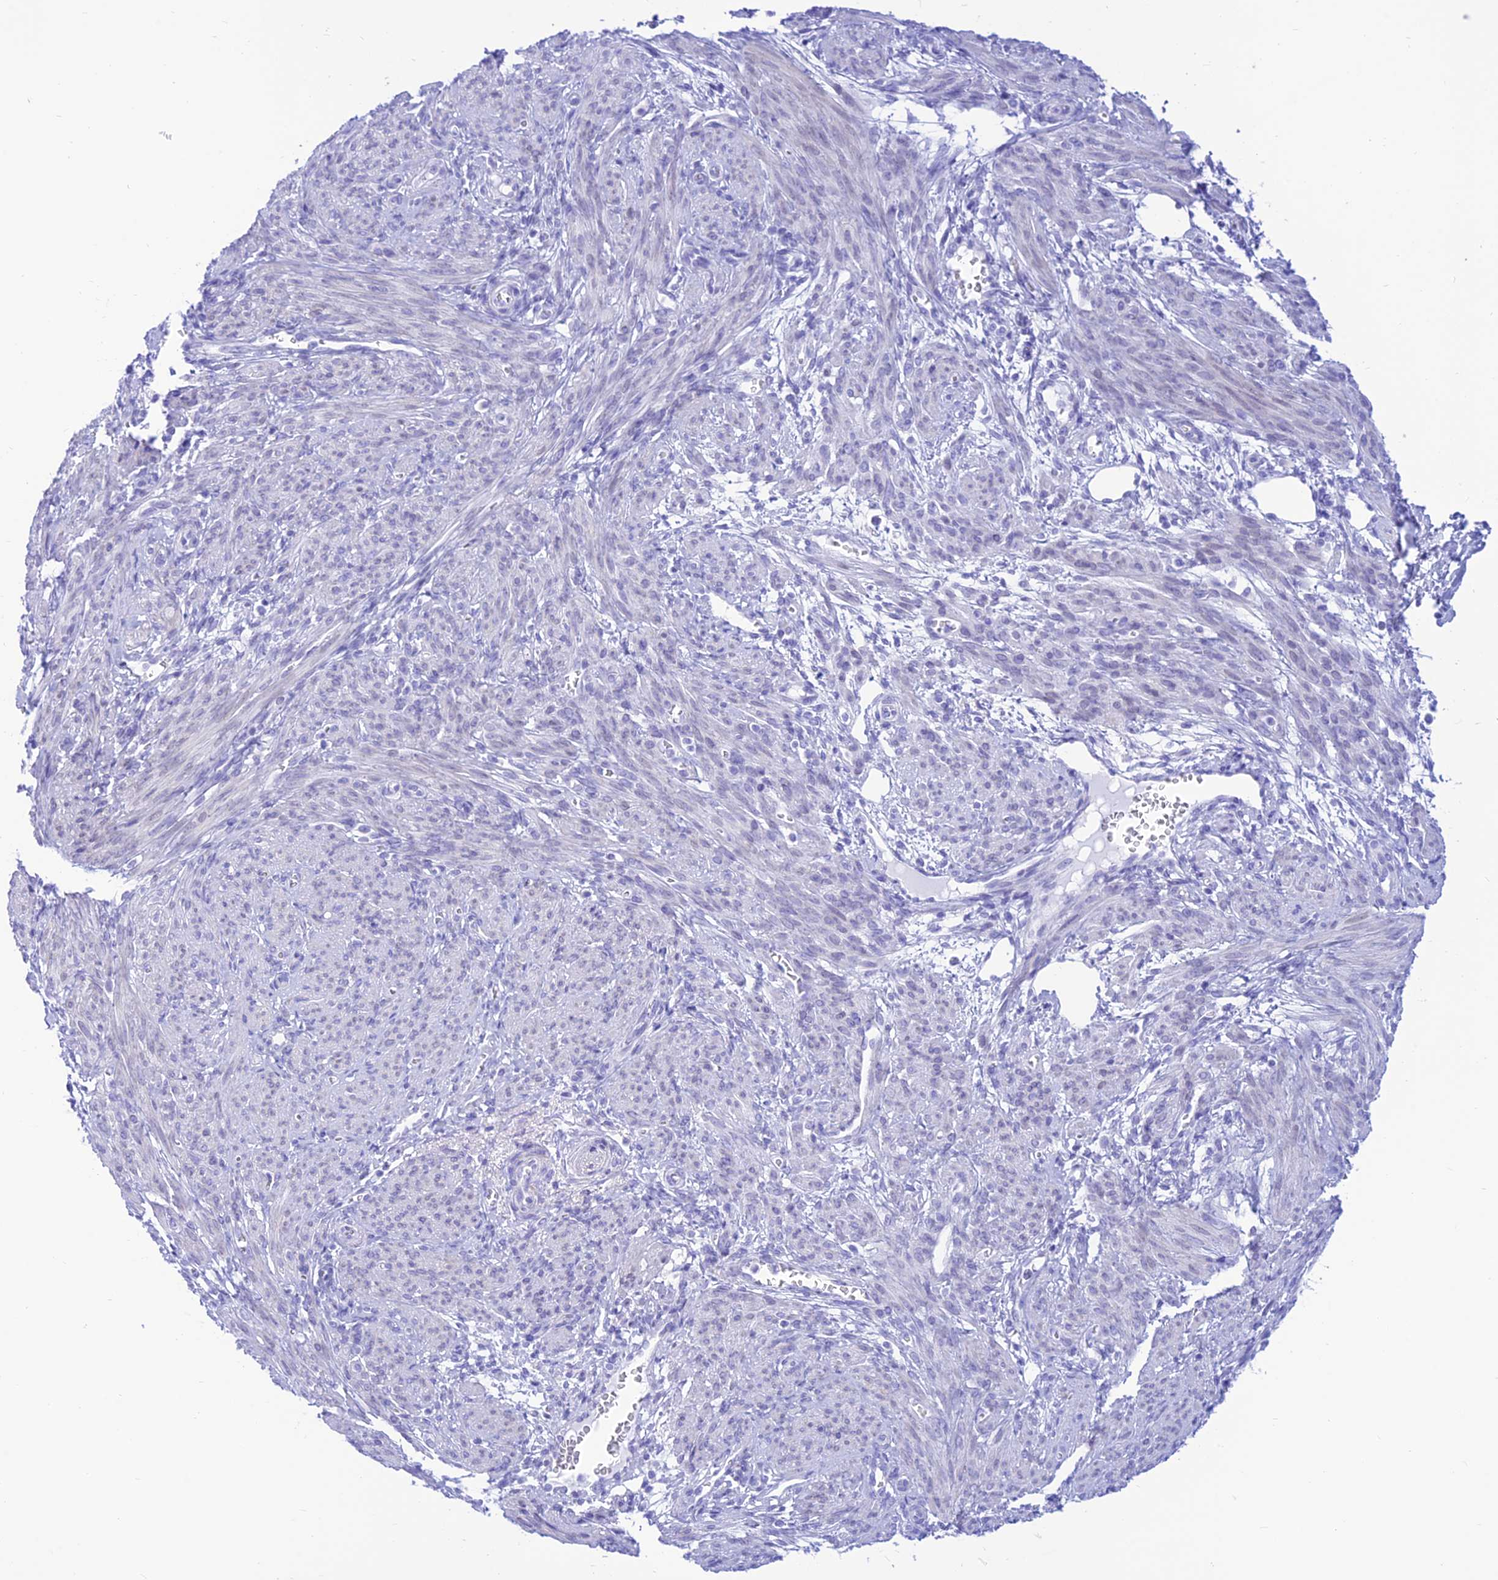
{"staining": {"intensity": "negative", "quantity": "none", "location": "none"}, "tissue": "smooth muscle", "cell_type": "Smooth muscle cells", "image_type": "normal", "snomed": [{"axis": "morphology", "description": "Normal tissue, NOS"}, {"axis": "topography", "description": "Smooth muscle"}], "caption": "Protein analysis of benign smooth muscle shows no significant positivity in smooth muscle cells. (Brightfield microscopy of DAB immunohistochemistry (IHC) at high magnification).", "gene": "PRNP", "patient": {"sex": "female", "age": 39}}